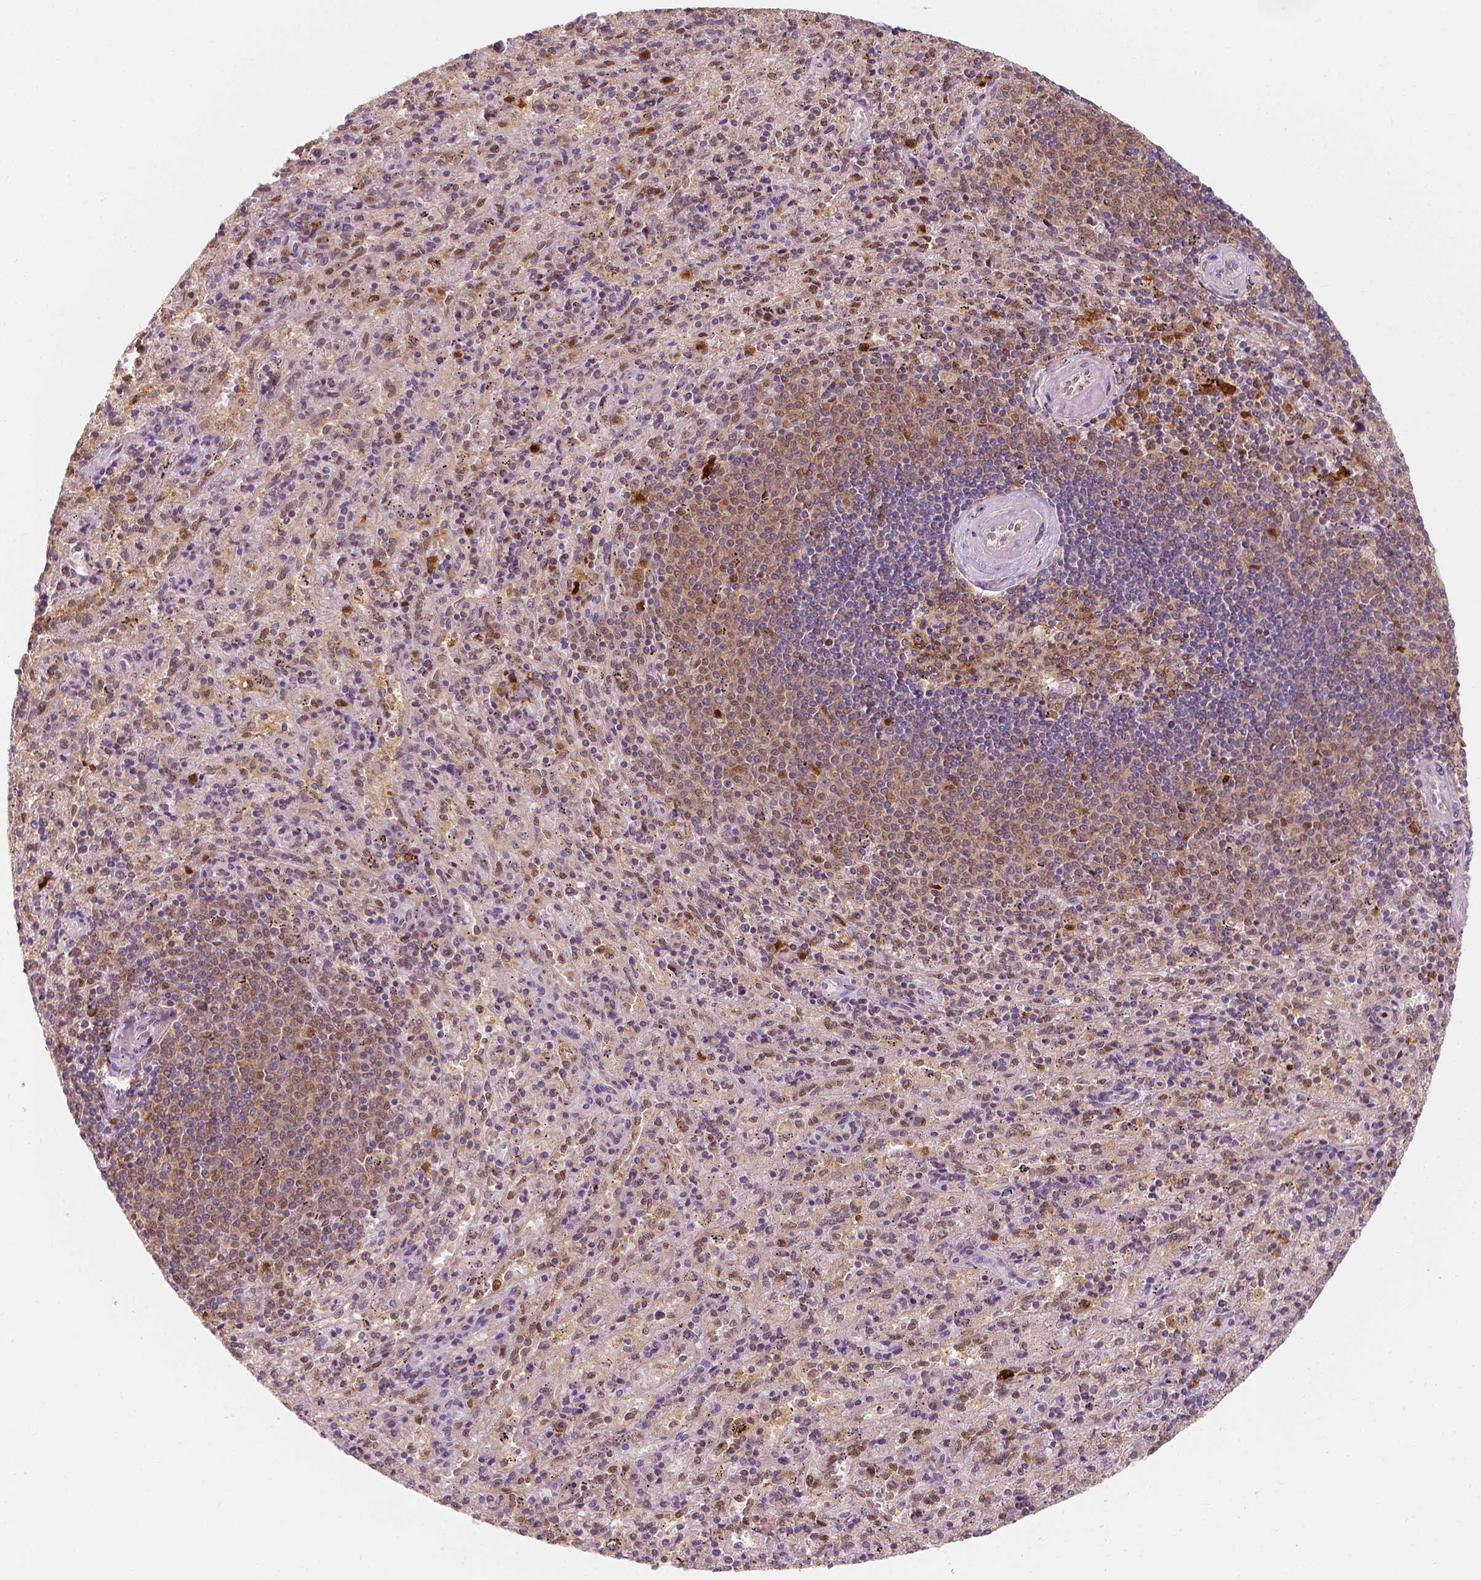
{"staining": {"intensity": "strong", "quantity": "<25%", "location": "nuclear"}, "tissue": "spleen", "cell_type": "Cells in red pulp", "image_type": "normal", "snomed": [{"axis": "morphology", "description": "Normal tissue, NOS"}, {"axis": "topography", "description": "Spleen"}], "caption": "Protein staining shows strong nuclear staining in about <25% of cells in red pulp in normal spleen. (DAB IHC, brown staining for protein, blue staining for nuclei).", "gene": "SQSTM1", "patient": {"sex": "male", "age": 57}}